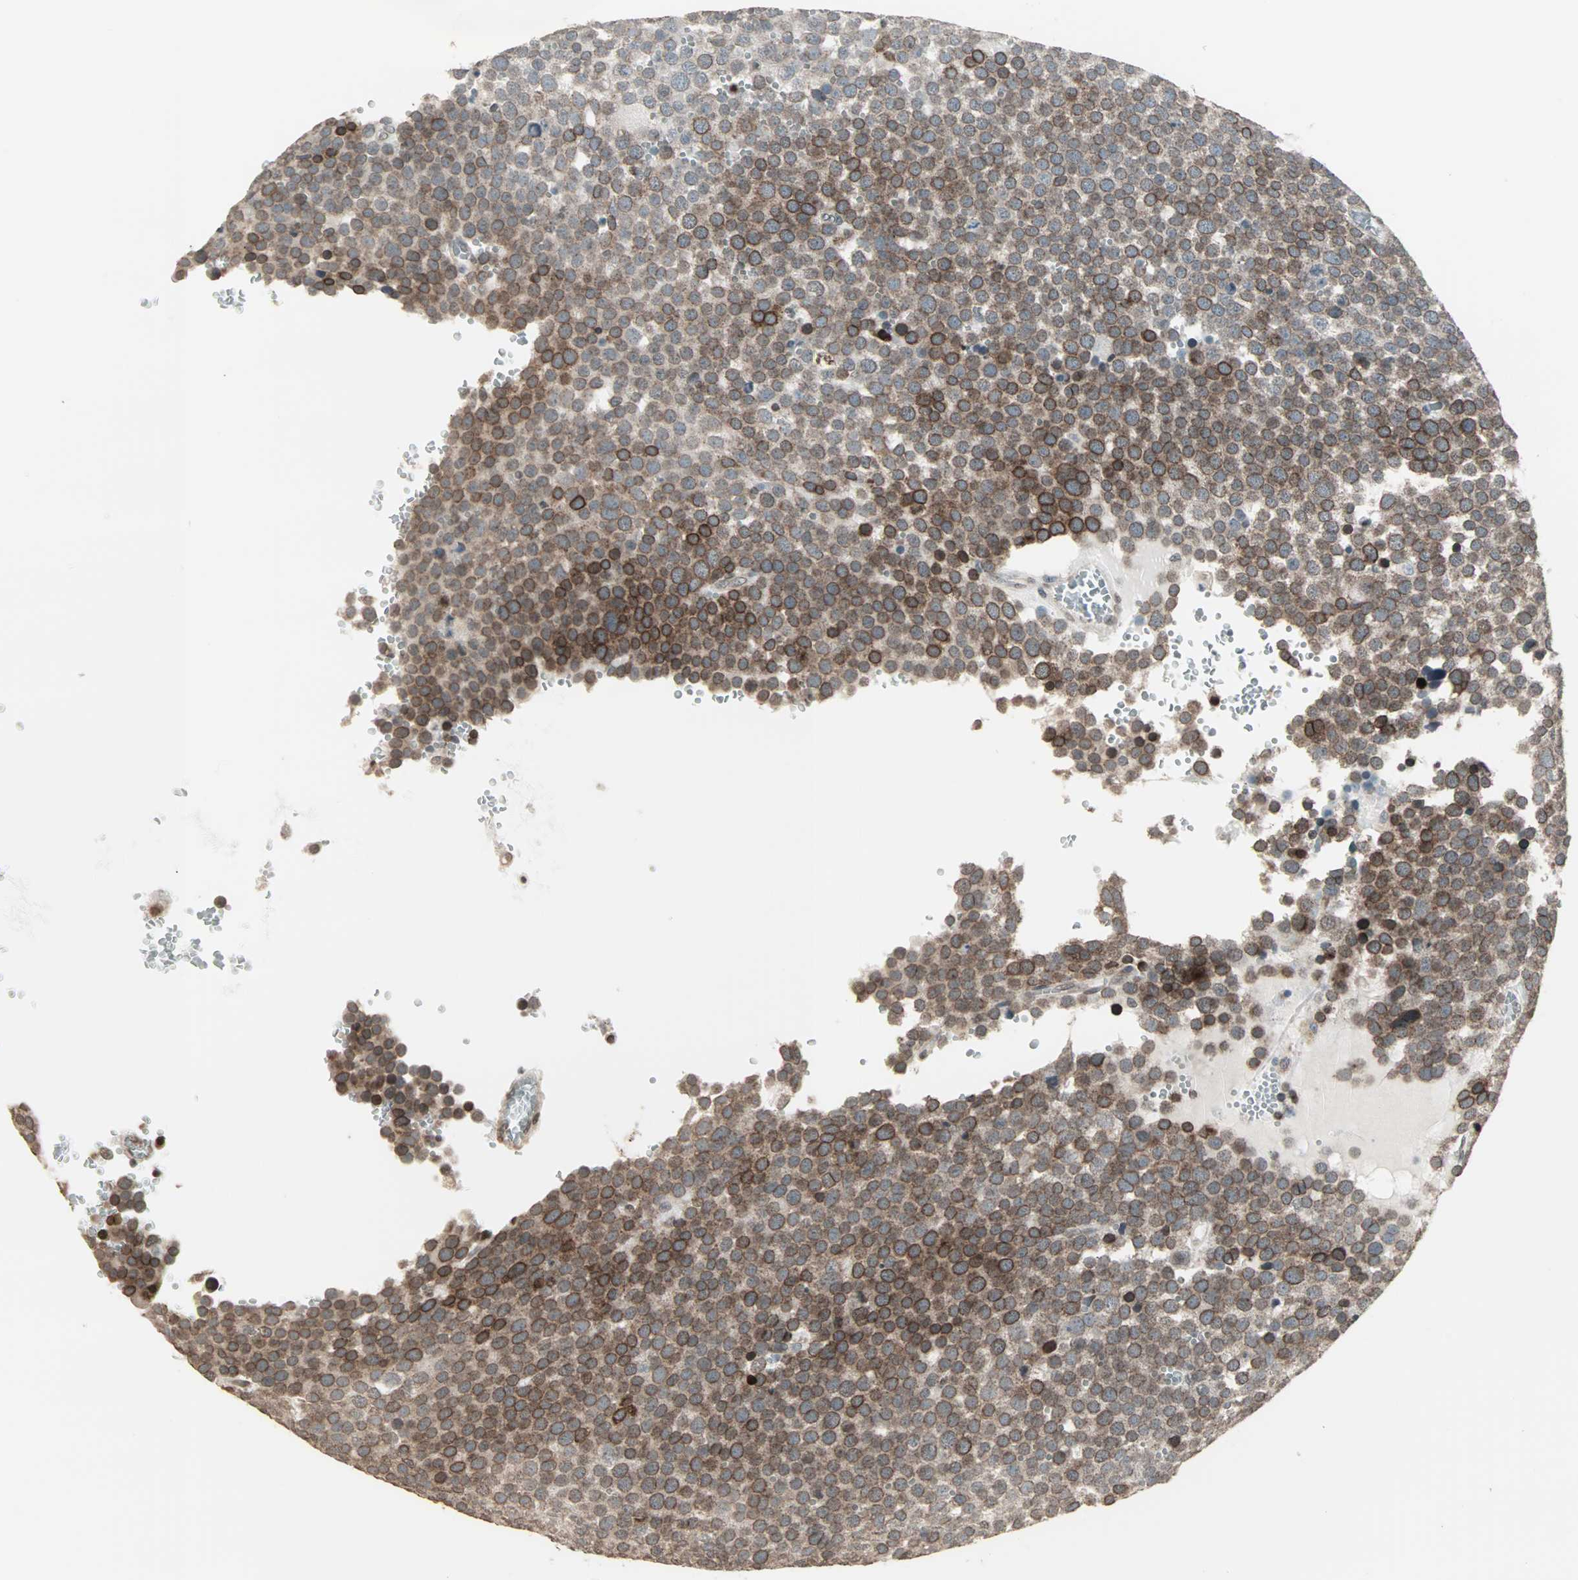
{"staining": {"intensity": "strong", "quantity": ">75%", "location": "cytoplasmic/membranous,nuclear"}, "tissue": "testis cancer", "cell_type": "Tumor cells", "image_type": "cancer", "snomed": [{"axis": "morphology", "description": "Seminoma, NOS"}, {"axis": "topography", "description": "Testis"}], "caption": "Immunohistochemistry (IHC) photomicrograph of testis seminoma stained for a protein (brown), which demonstrates high levels of strong cytoplasmic/membranous and nuclear staining in approximately >75% of tumor cells.", "gene": "CBLC", "patient": {"sex": "male", "age": 71}}